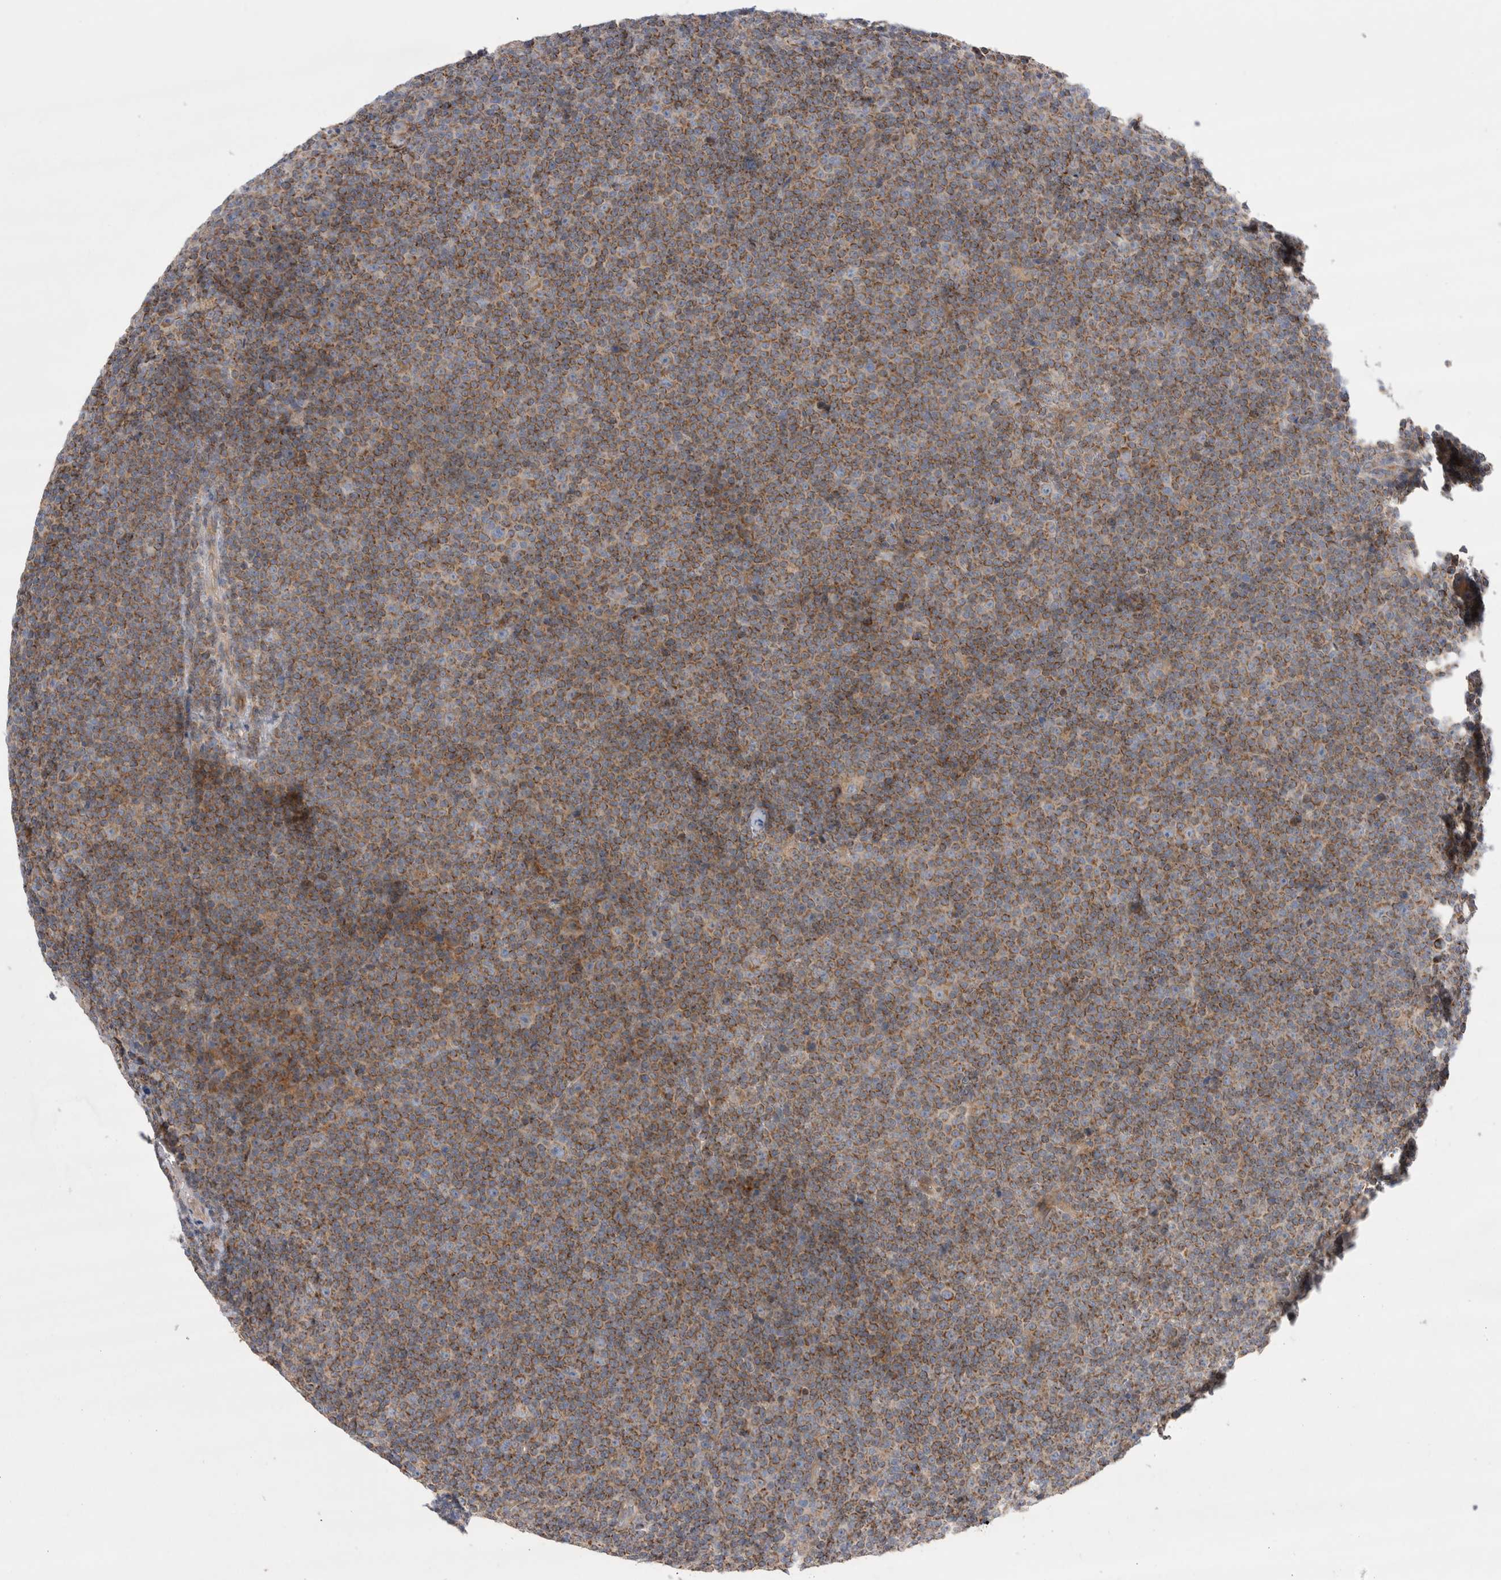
{"staining": {"intensity": "moderate", "quantity": ">75%", "location": "cytoplasmic/membranous"}, "tissue": "lymphoma", "cell_type": "Tumor cells", "image_type": "cancer", "snomed": [{"axis": "morphology", "description": "Malignant lymphoma, non-Hodgkin's type, Low grade"}, {"axis": "topography", "description": "Lymph node"}], "caption": "Protein expression analysis of human lymphoma reveals moderate cytoplasmic/membranous expression in about >75% of tumor cells. Immunohistochemistry (ihc) stains the protein of interest in brown and the nuclei are stained blue.", "gene": "TBC1D16", "patient": {"sex": "female", "age": 67}}